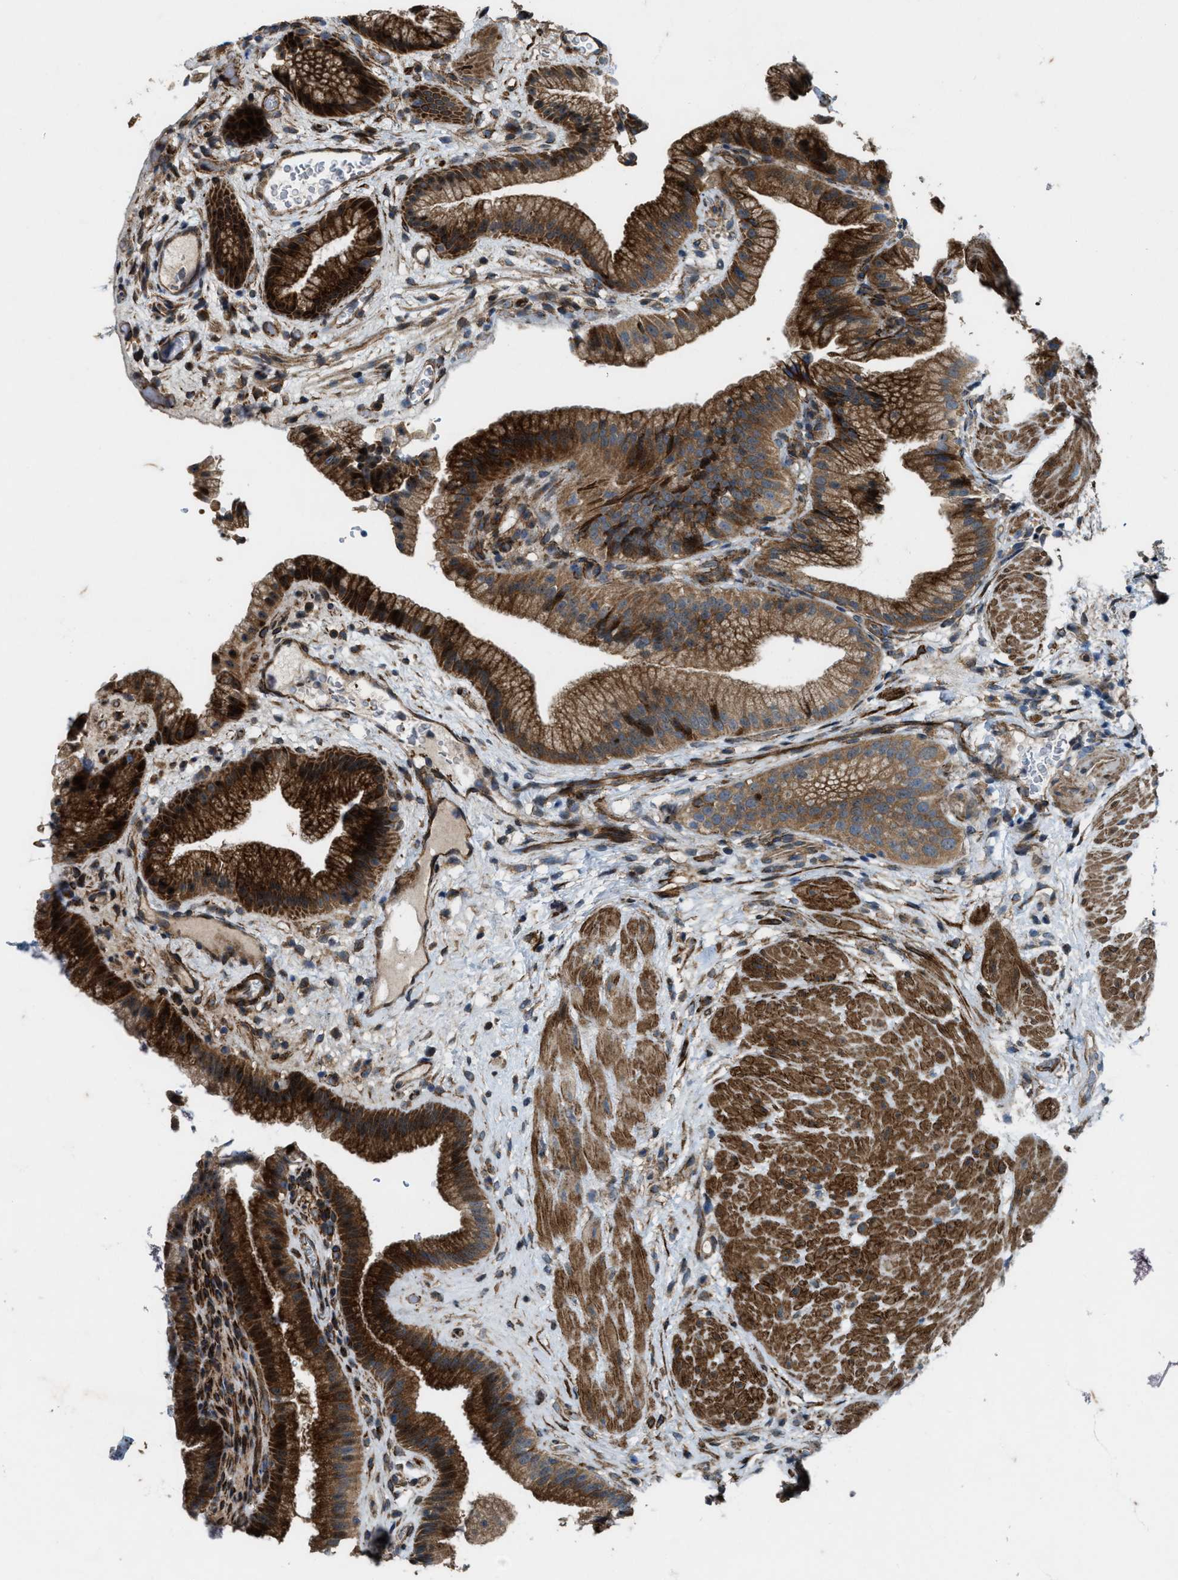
{"staining": {"intensity": "strong", "quantity": ">75%", "location": "cytoplasmic/membranous"}, "tissue": "gallbladder", "cell_type": "Glandular cells", "image_type": "normal", "snomed": [{"axis": "morphology", "description": "Normal tissue, NOS"}, {"axis": "topography", "description": "Gallbladder"}], "caption": "Immunohistochemical staining of unremarkable gallbladder exhibits strong cytoplasmic/membranous protein positivity in approximately >75% of glandular cells. (DAB IHC with brightfield microscopy, high magnification).", "gene": "LRRC72", "patient": {"sex": "male", "age": 49}}